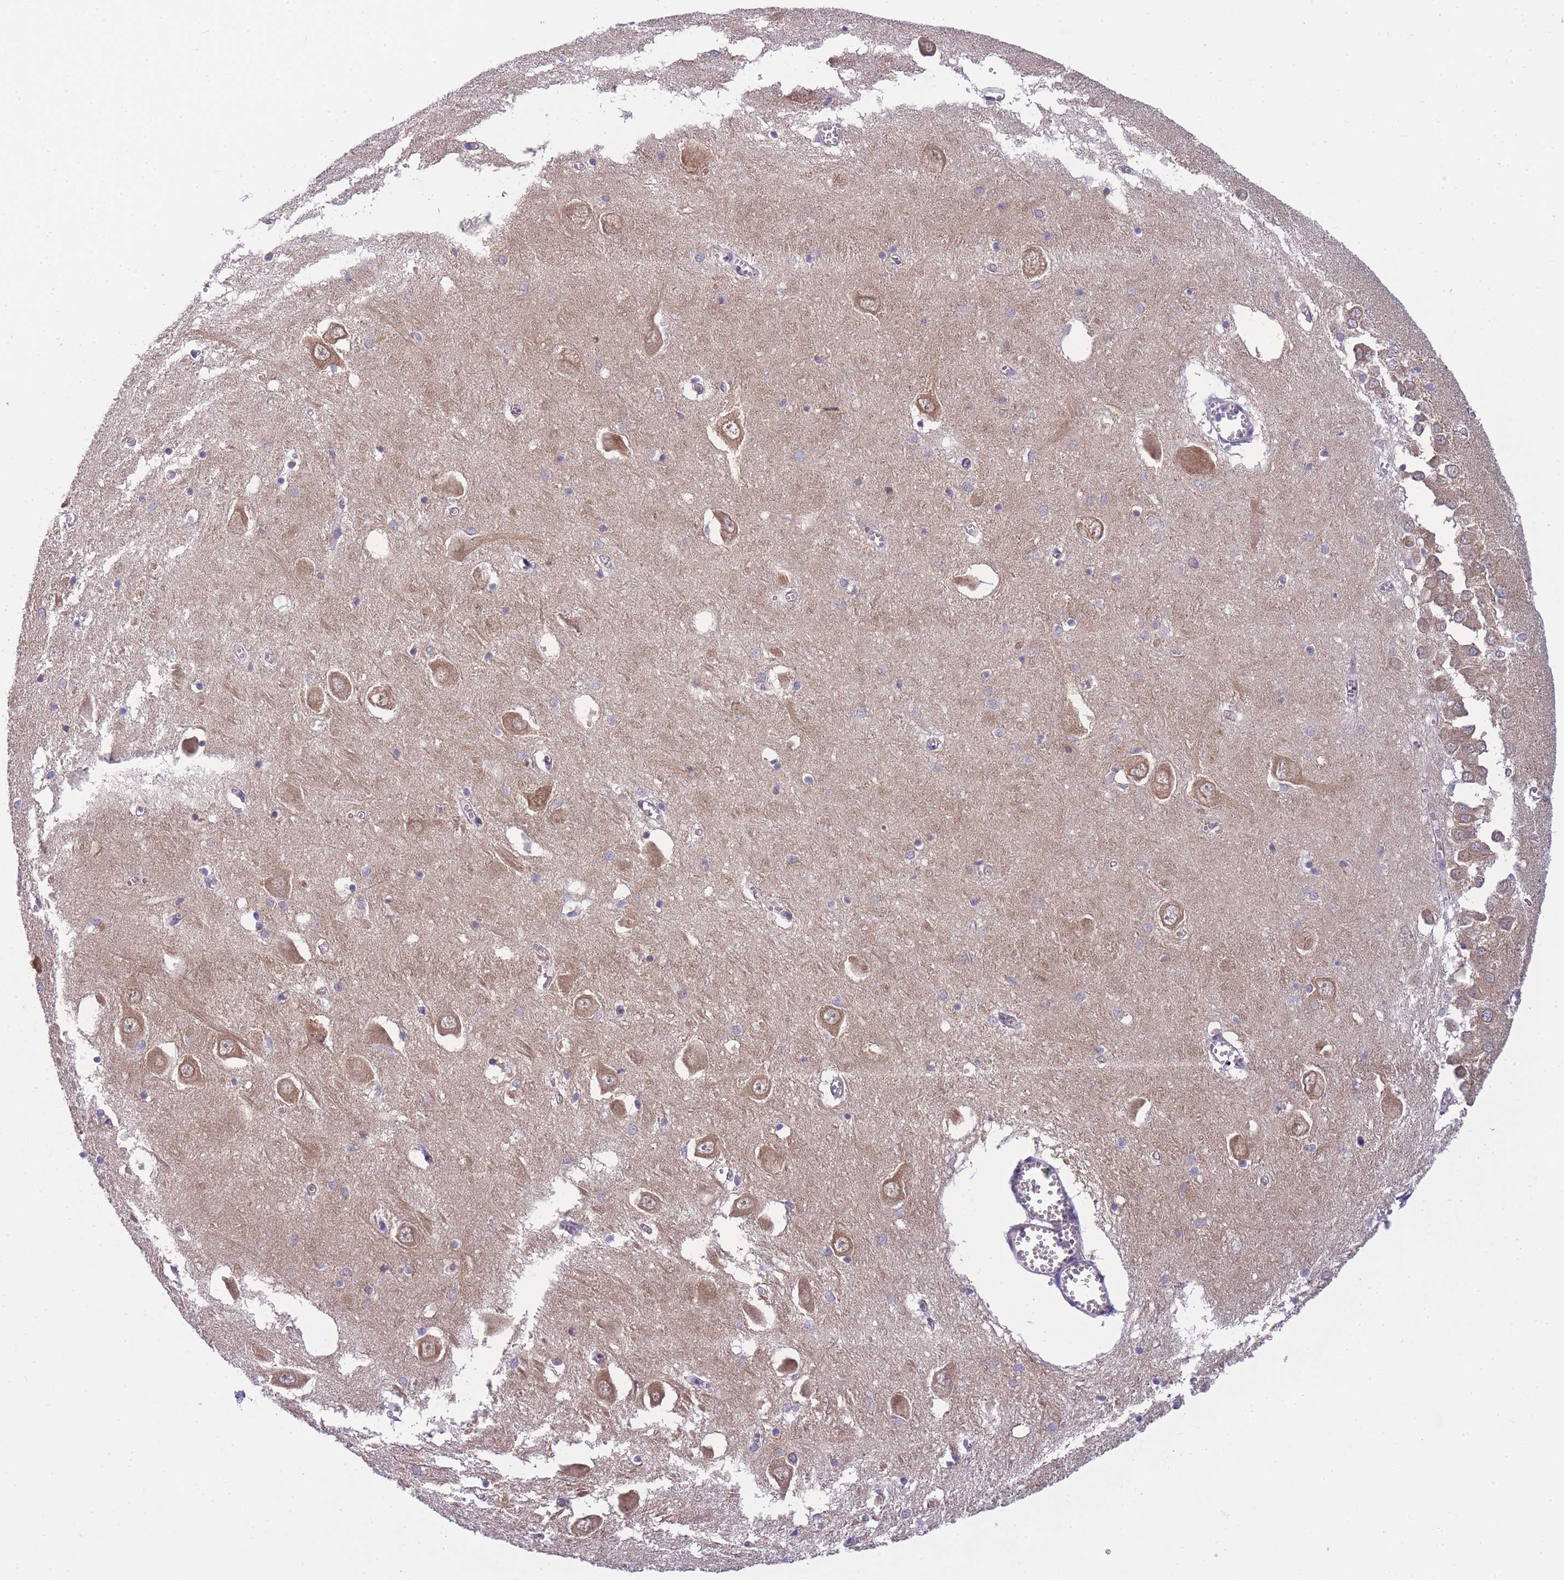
{"staining": {"intensity": "negative", "quantity": "none", "location": "none"}, "tissue": "hippocampus", "cell_type": "Glial cells", "image_type": "normal", "snomed": [{"axis": "morphology", "description": "Normal tissue, NOS"}, {"axis": "topography", "description": "Hippocampus"}], "caption": "Glial cells show no significant protein positivity in benign hippocampus. (Stains: DAB (3,3'-diaminobenzidine) immunohistochemistry (IHC) with hematoxylin counter stain, Microscopy: brightfield microscopy at high magnification).", "gene": "PFDN6", "patient": {"sex": "male", "age": 70}}